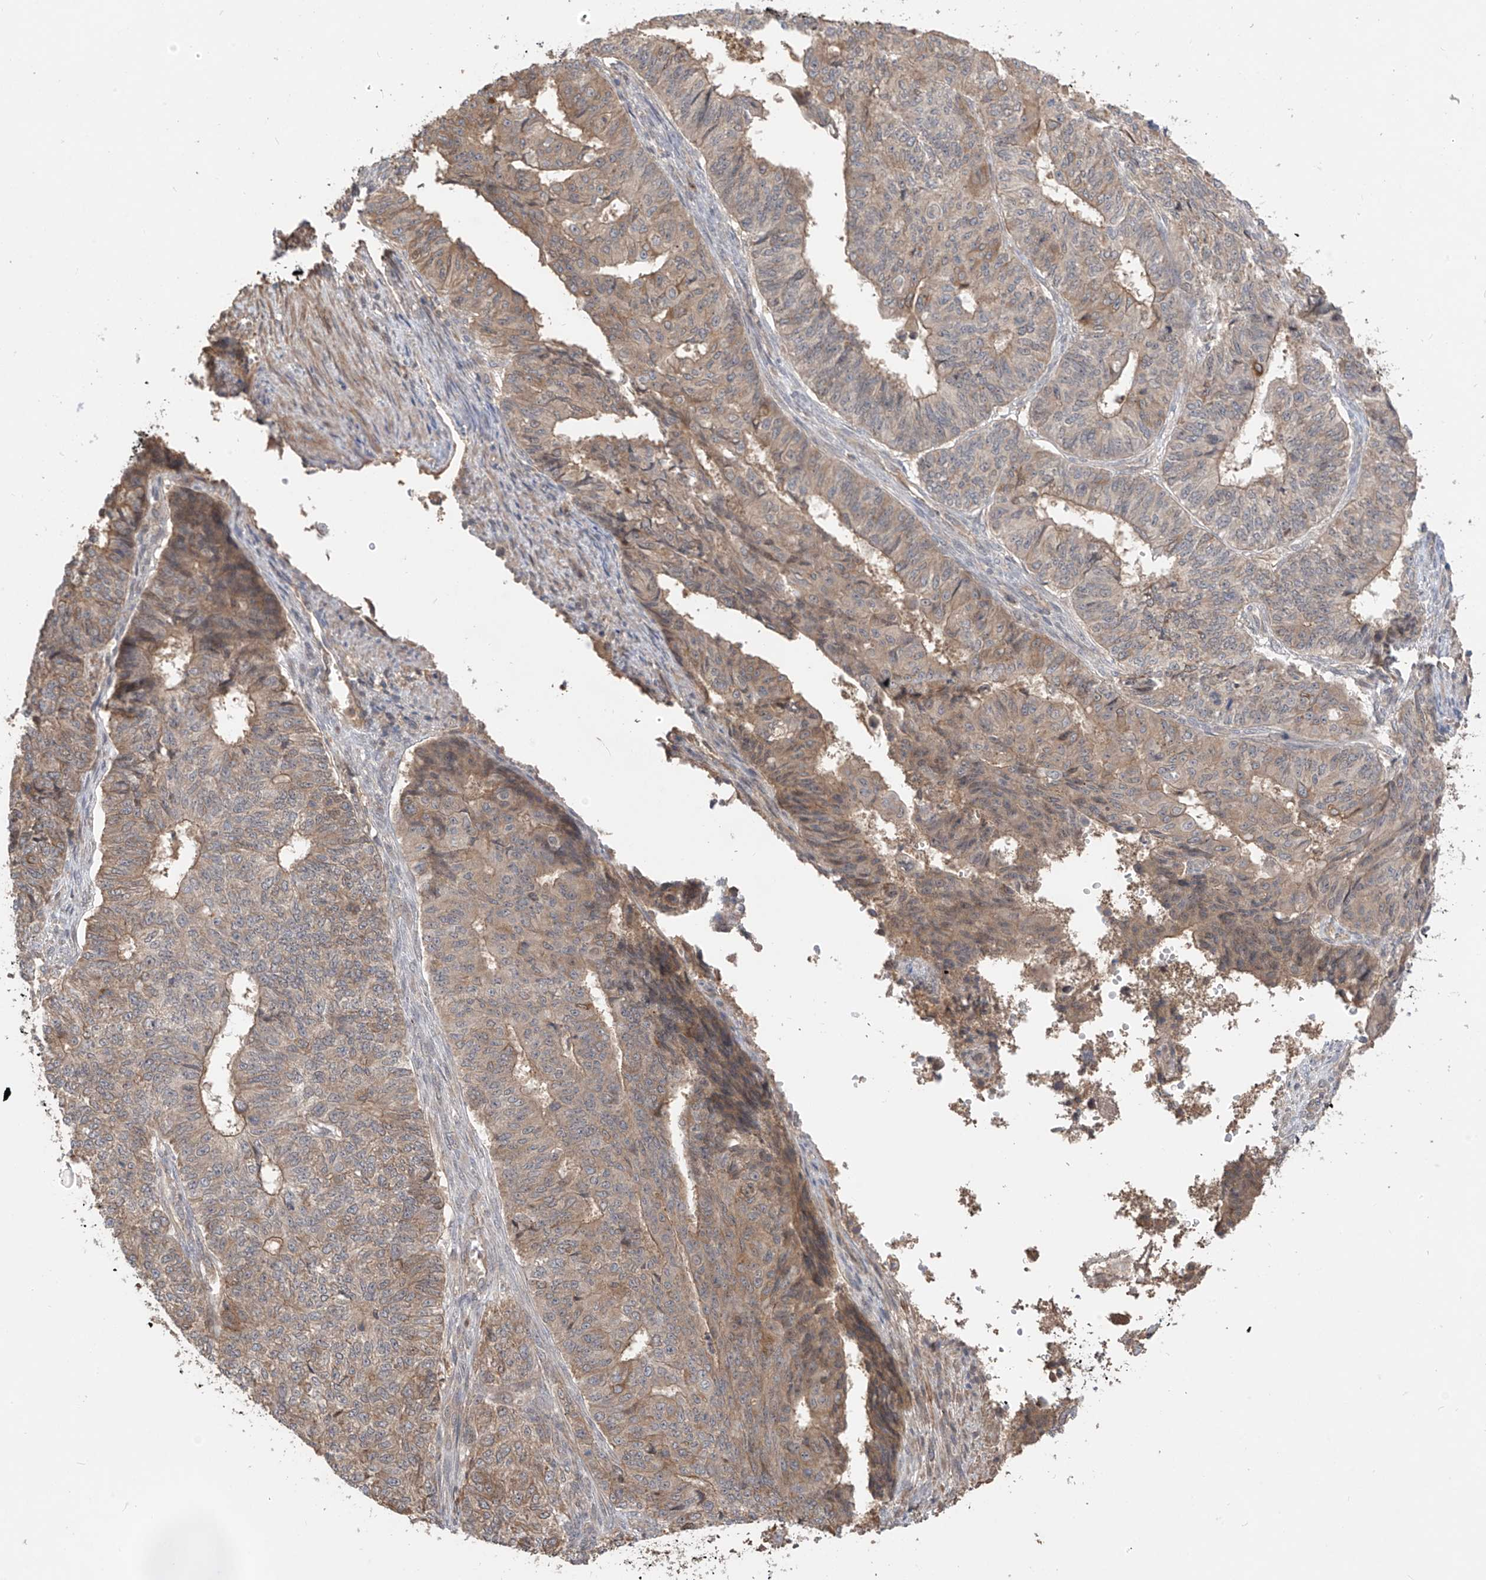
{"staining": {"intensity": "moderate", "quantity": ">75%", "location": "cytoplasmic/membranous"}, "tissue": "endometrial cancer", "cell_type": "Tumor cells", "image_type": "cancer", "snomed": [{"axis": "morphology", "description": "Adenocarcinoma, NOS"}, {"axis": "topography", "description": "Endometrium"}], "caption": "High-magnification brightfield microscopy of endometrial adenocarcinoma stained with DAB (brown) and counterstained with hematoxylin (blue). tumor cells exhibit moderate cytoplasmic/membranous staining is identified in approximately>75% of cells.", "gene": "CACNA2D4", "patient": {"sex": "female", "age": 32}}